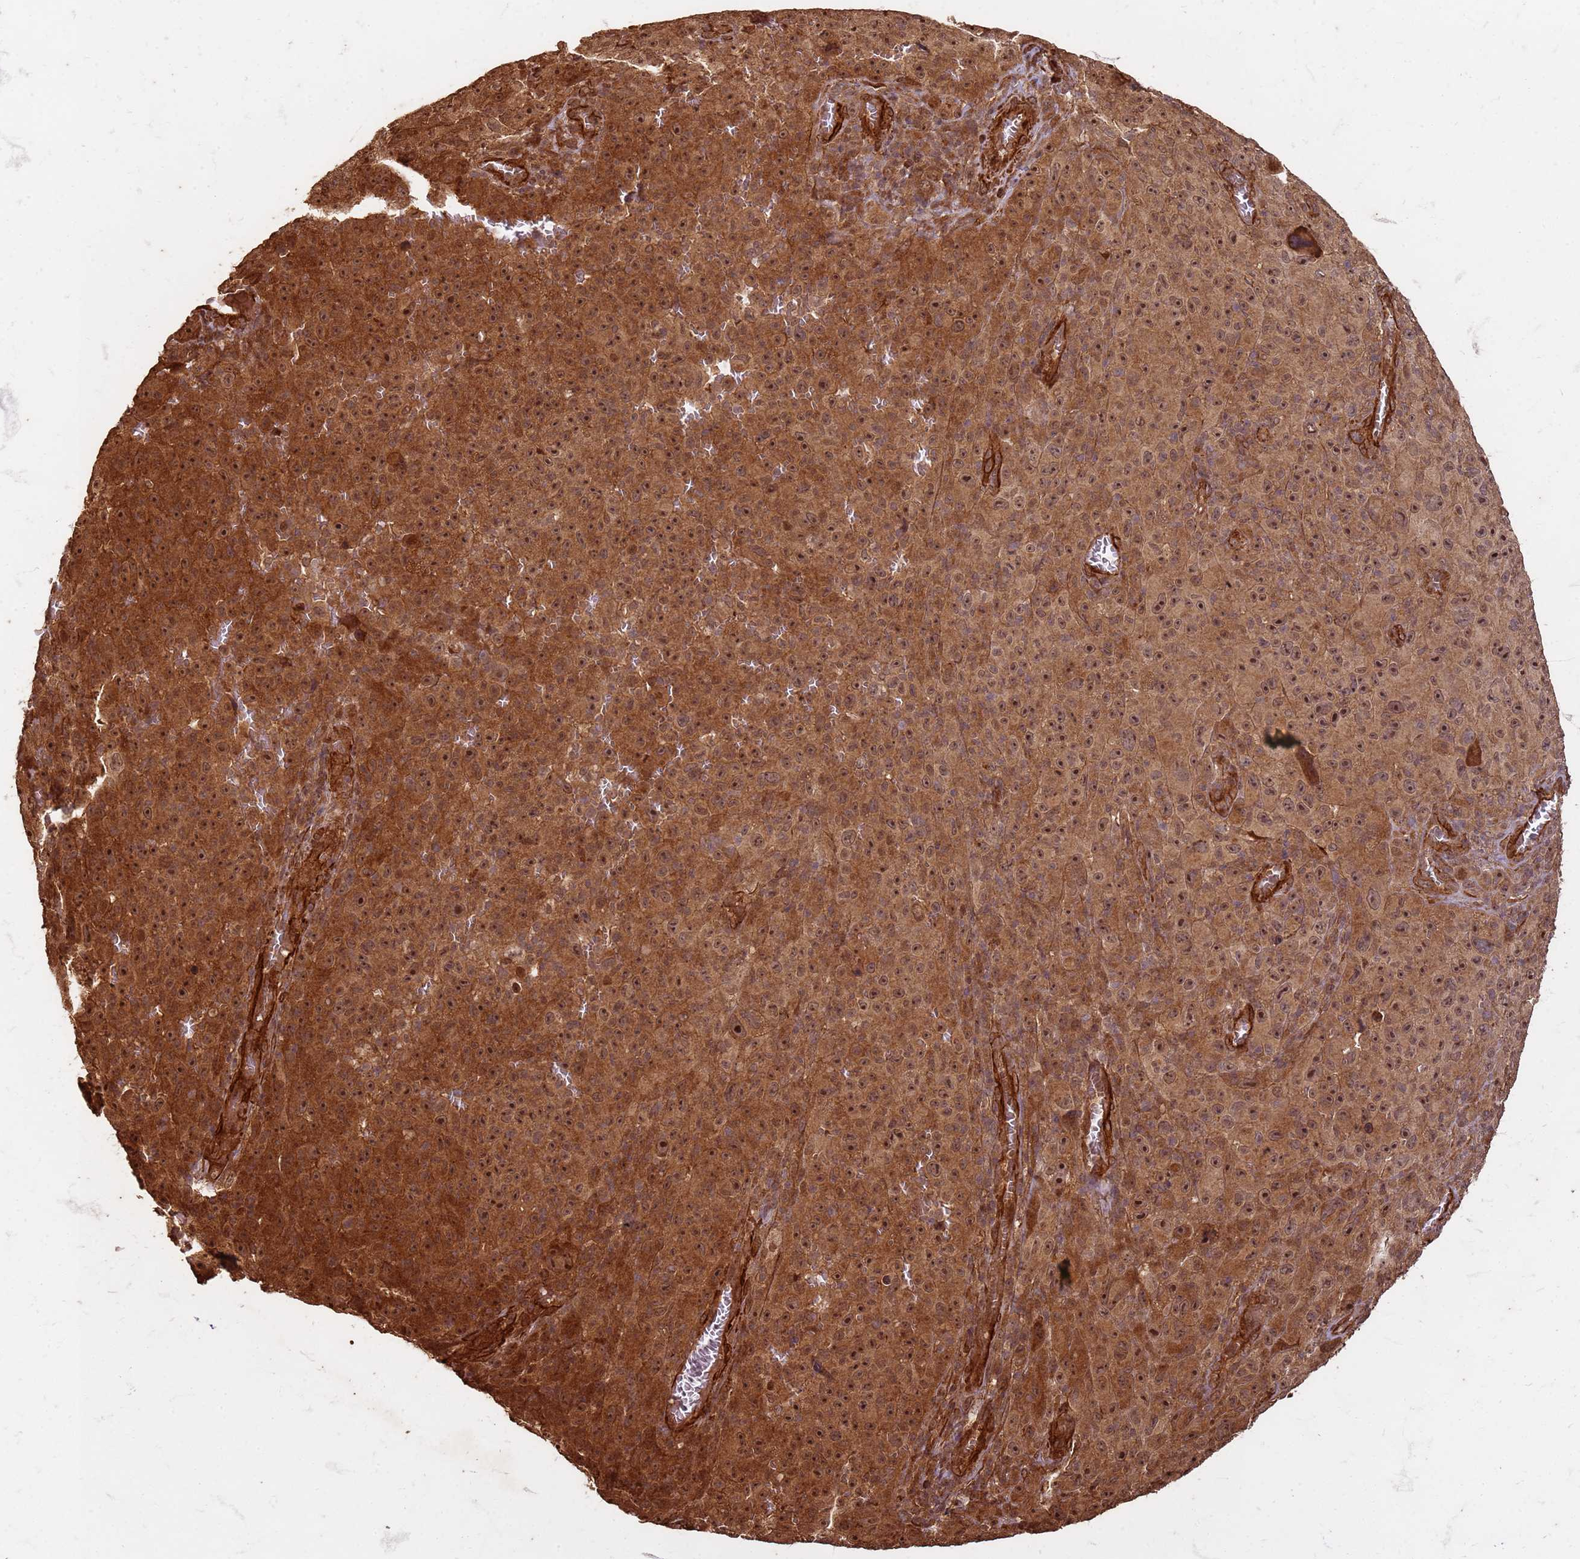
{"staining": {"intensity": "moderate", "quantity": ">75%", "location": "cytoplasmic/membranous,nuclear"}, "tissue": "melanoma", "cell_type": "Tumor cells", "image_type": "cancer", "snomed": [{"axis": "morphology", "description": "Malignant melanoma, NOS"}, {"axis": "topography", "description": "Skin"}], "caption": "Brown immunohistochemical staining in malignant melanoma displays moderate cytoplasmic/membranous and nuclear staining in about >75% of tumor cells. The protein of interest is stained brown, and the nuclei are stained in blue (DAB IHC with brightfield microscopy, high magnification).", "gene": "KIF26A", "patient": {"sex": "female", "age": 82}}